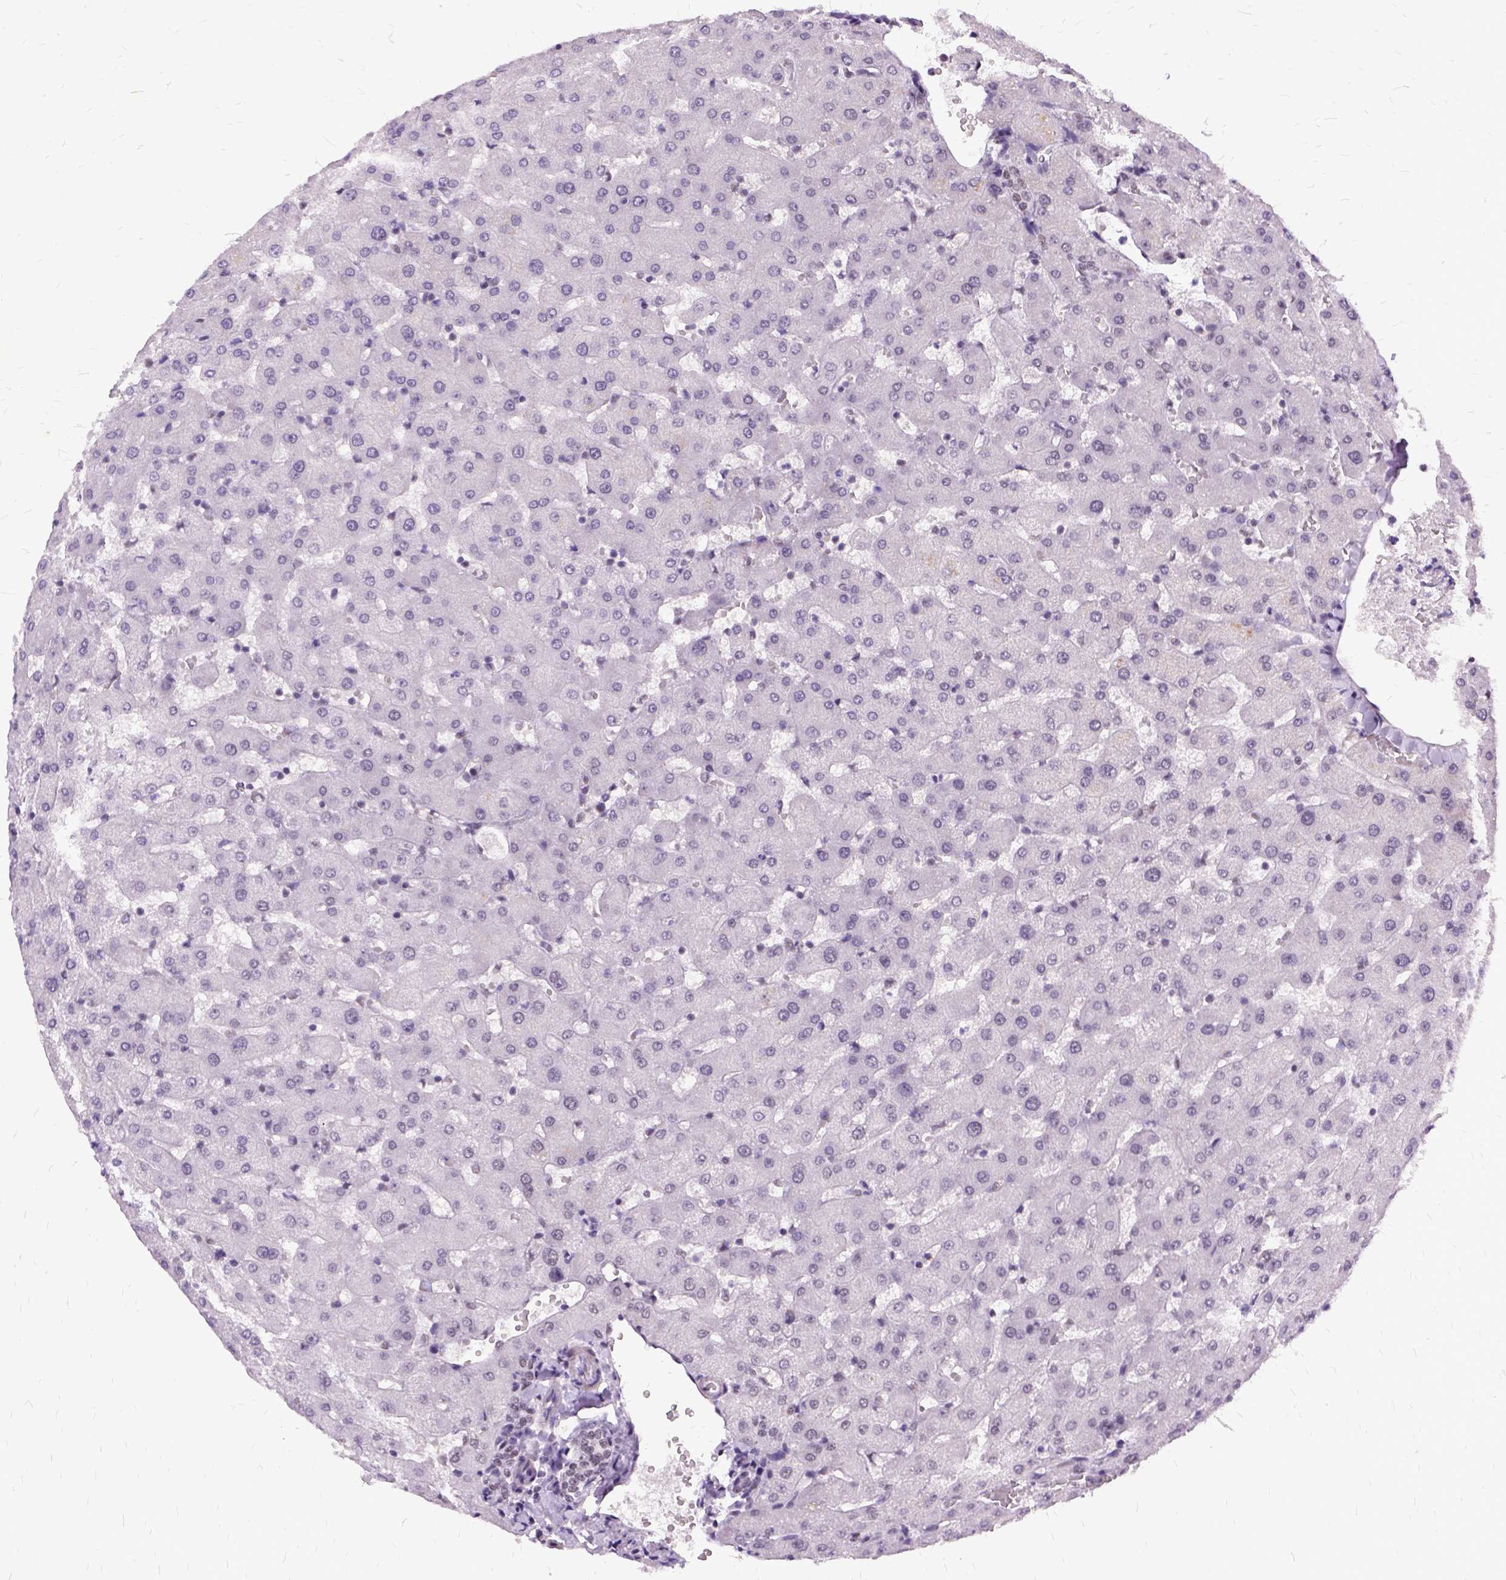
{"staining": {"intensity": "weak", "quantity": ">75%", "location": "nuclear"}, "tissue": "liver", "cell_type": "Cholangiocytes", "image_type": "normal", "snomed": [{"axis": "morphology", "description": "Normal tissue, NOS"}, {"axis": "topography", "description": "Liver"}], "caption": "Weak nuclear protein expression is seen in approximately >75% of cholangiocytes in liver. The staining was performed using DAB (3,3'-diaminobenzidine), with brown indicating positive protein expression. Nuclei are stained blue with hematoxylin.", "gene": "SETD1A", "patient": {"sex": "female", "age": 63}}